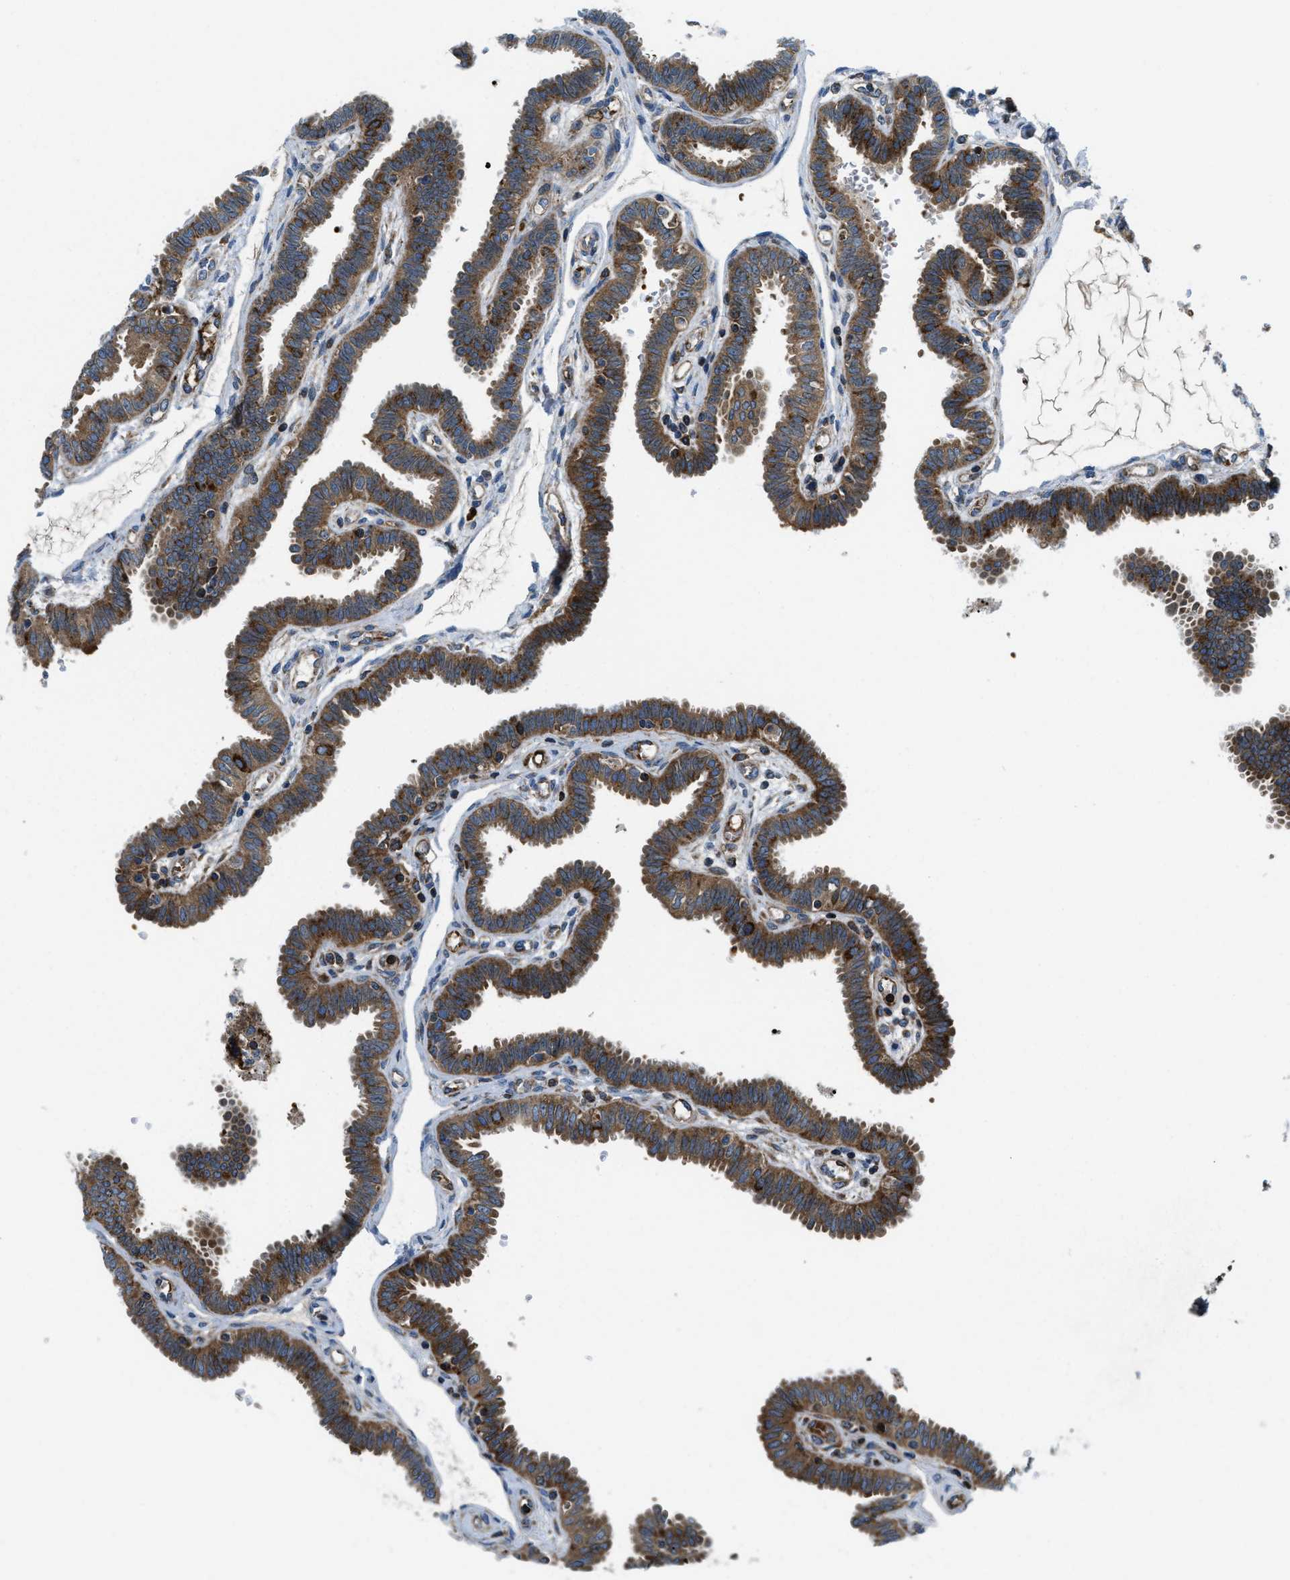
{"staining": {"intensity": "strong", "quantity": ">75%", "location": "cytoplasmic/membranous"}, "tissue": "fallopian tube", "cell_type": "Glandular cells", "image_type": "normal", "snomed": [{"axis": "morphology", "description": "Normal tissue, NOS"}, {"axis": "topography", "description": "Fallopian tube"}], "caption": "Fallopian tube stained with a brown dye demonstrates strong cytoplasmic/membranous positive positivity in approximately >75% of glandular cells.", "gene": "CSPG4", "patient": {"sex": "female", "age": 32}}